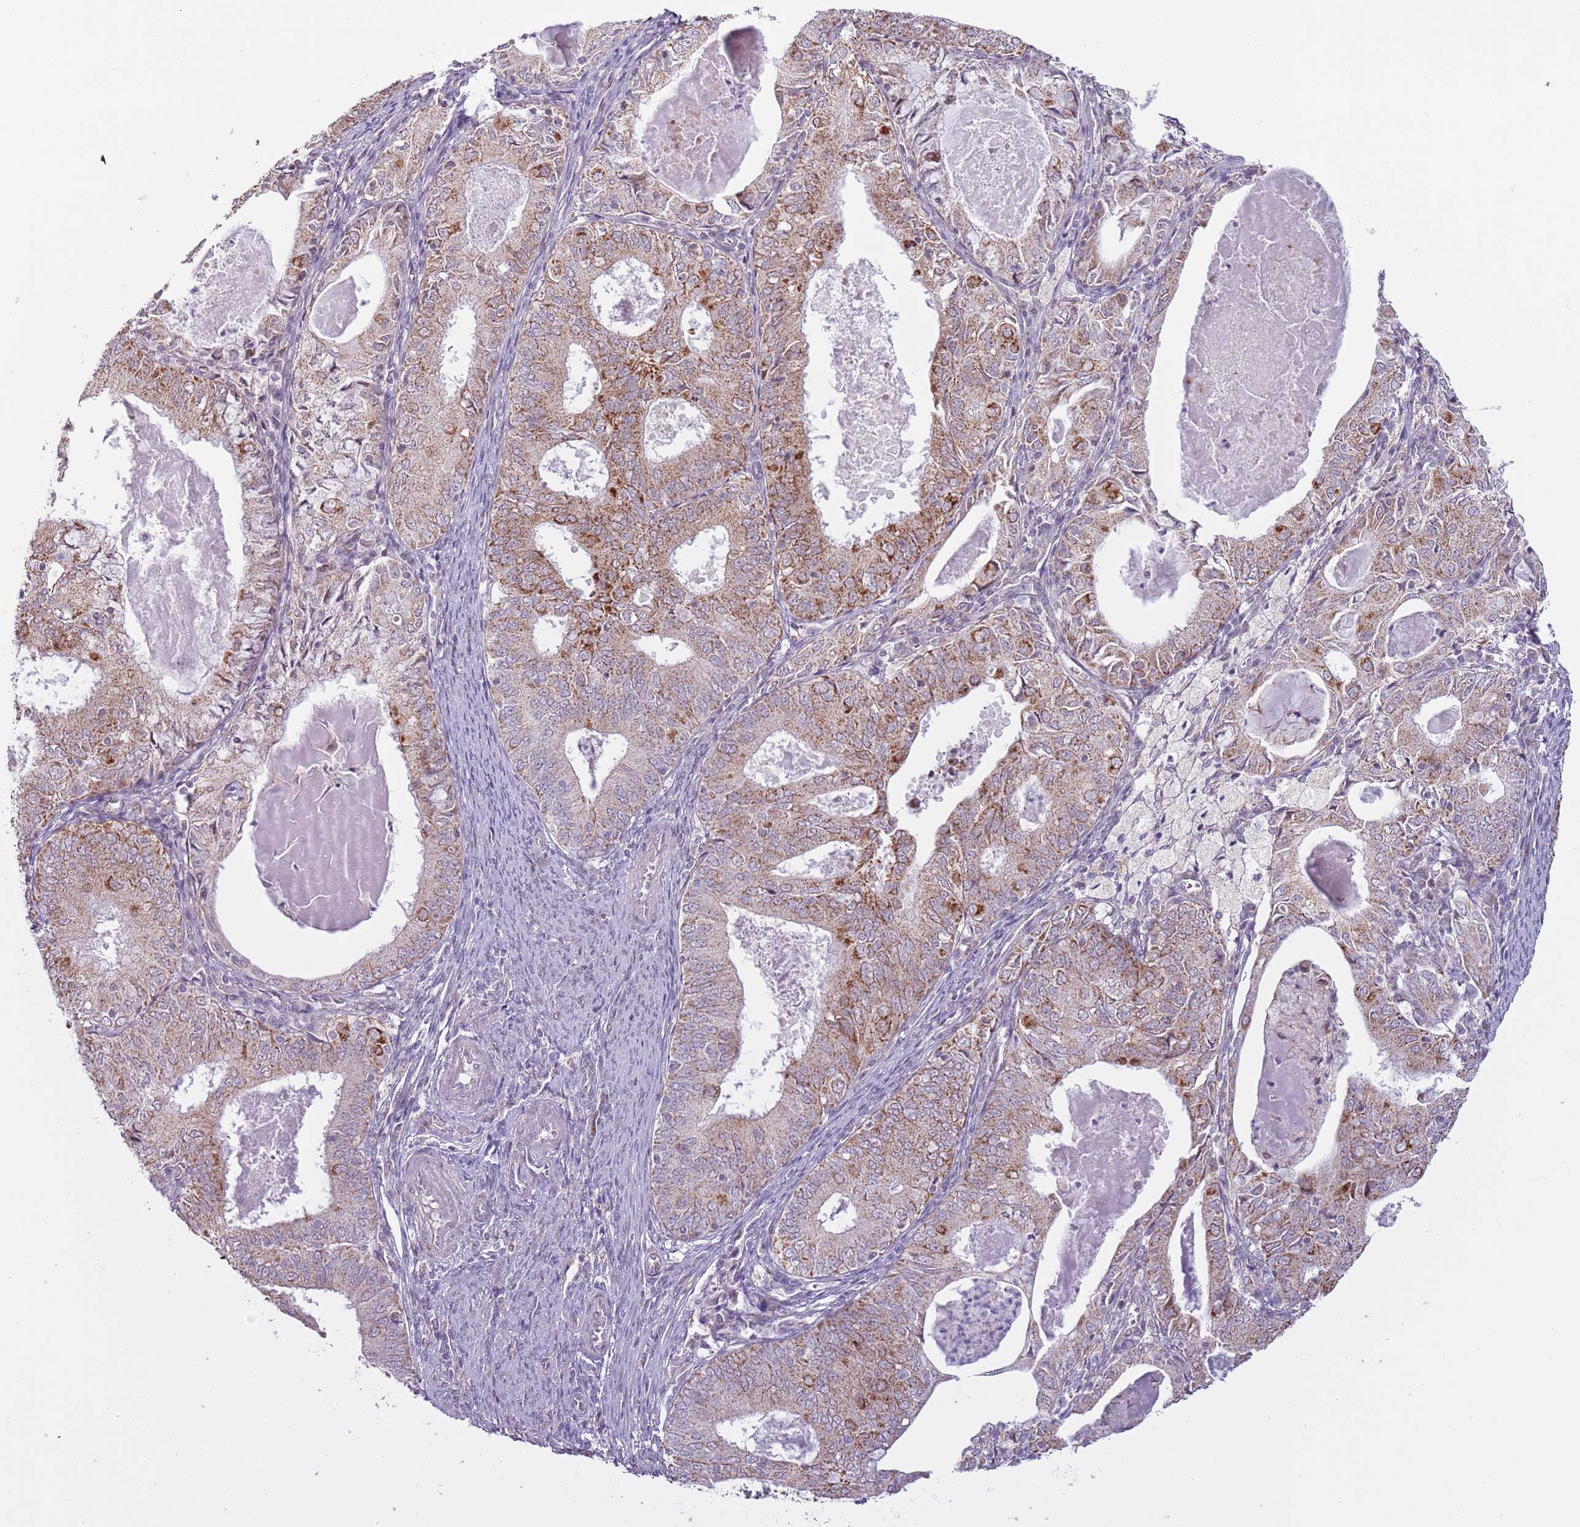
{"staining": {"intensity": "moderate", "quantity": "25%-75%", "location": "cytoplasmic/membranous"}, "tissue": "endometrial cancer", "cell_type": "Tumor cells", "image_type": "cancer", "snomed": [{"axis": "morphology", "description": "Adenocarcinoma, NOS"}, {"axis": "topography", "description": "Endometrium"}], "caption": "Moderate cytoplasmic/membranous expression for a protein is seen in about 25%-75% of tumor cells of endometrial adenocarcinoma using immunohistochemistry.", "gene": "MLLT11", "patient": {"sex": "female", "age": 57}}